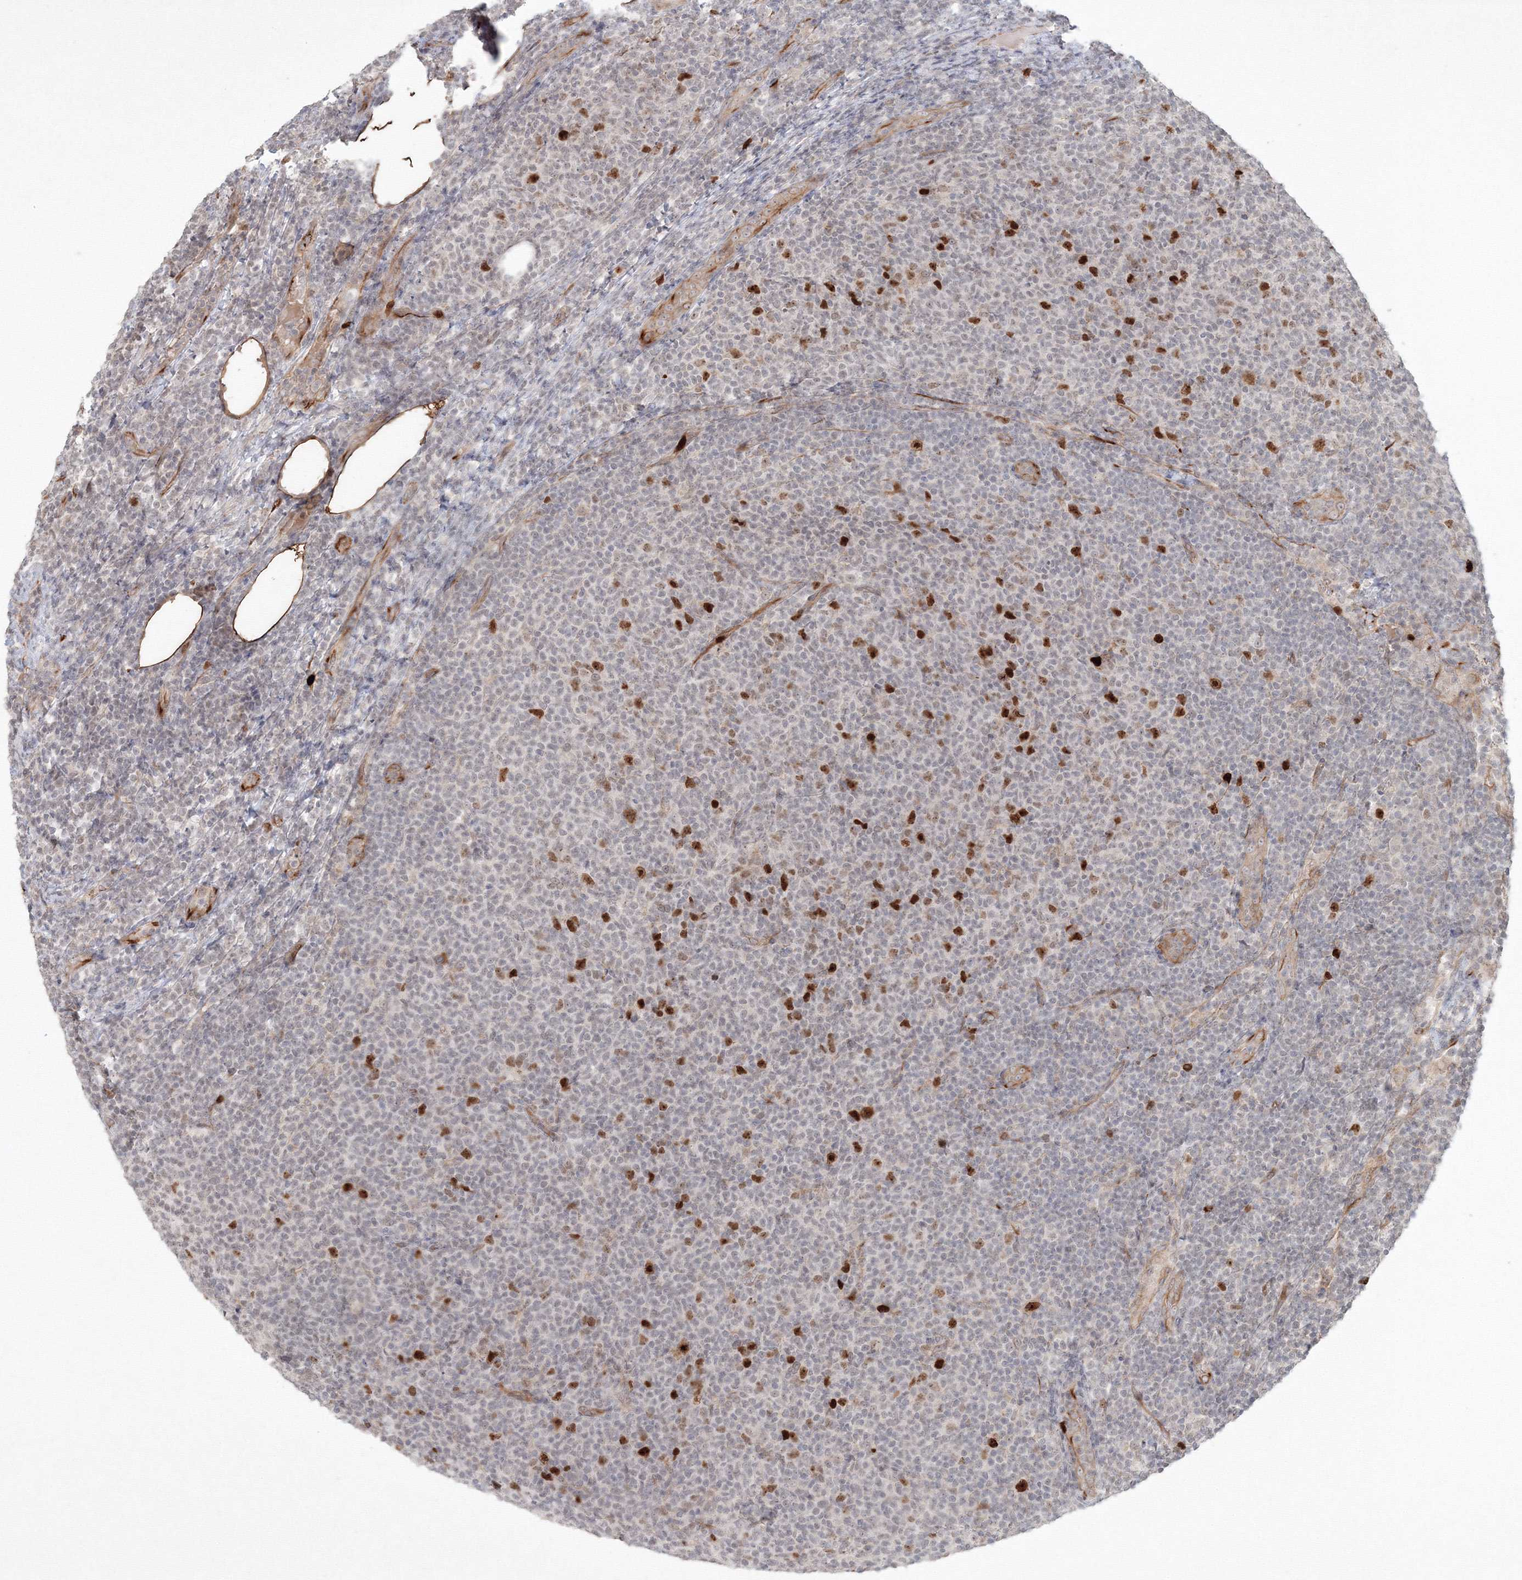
{"staining": {"intensity": "strong", "quantity": "<25%", "location": "nuclear"}, "tissue": "lymphoma", "cell_type": "Tumor cells", "image_type": "cancer", "snomed": [{"axis": "morphology", "description": "Malignant lymphoma, non-Hodgkin's type, Low grade"}, {"axis": "topography", "description": "Lymph node"}], "caption": "This is an image of immunohistochemistry (IHC) staining of low-grade malignant lymphoma, non-Hodgkin's type, which shows strong positivity in the nuclear of tumor cells.", "gene": "KIF20A", "patient": {"sex": "male", "age": 66}}